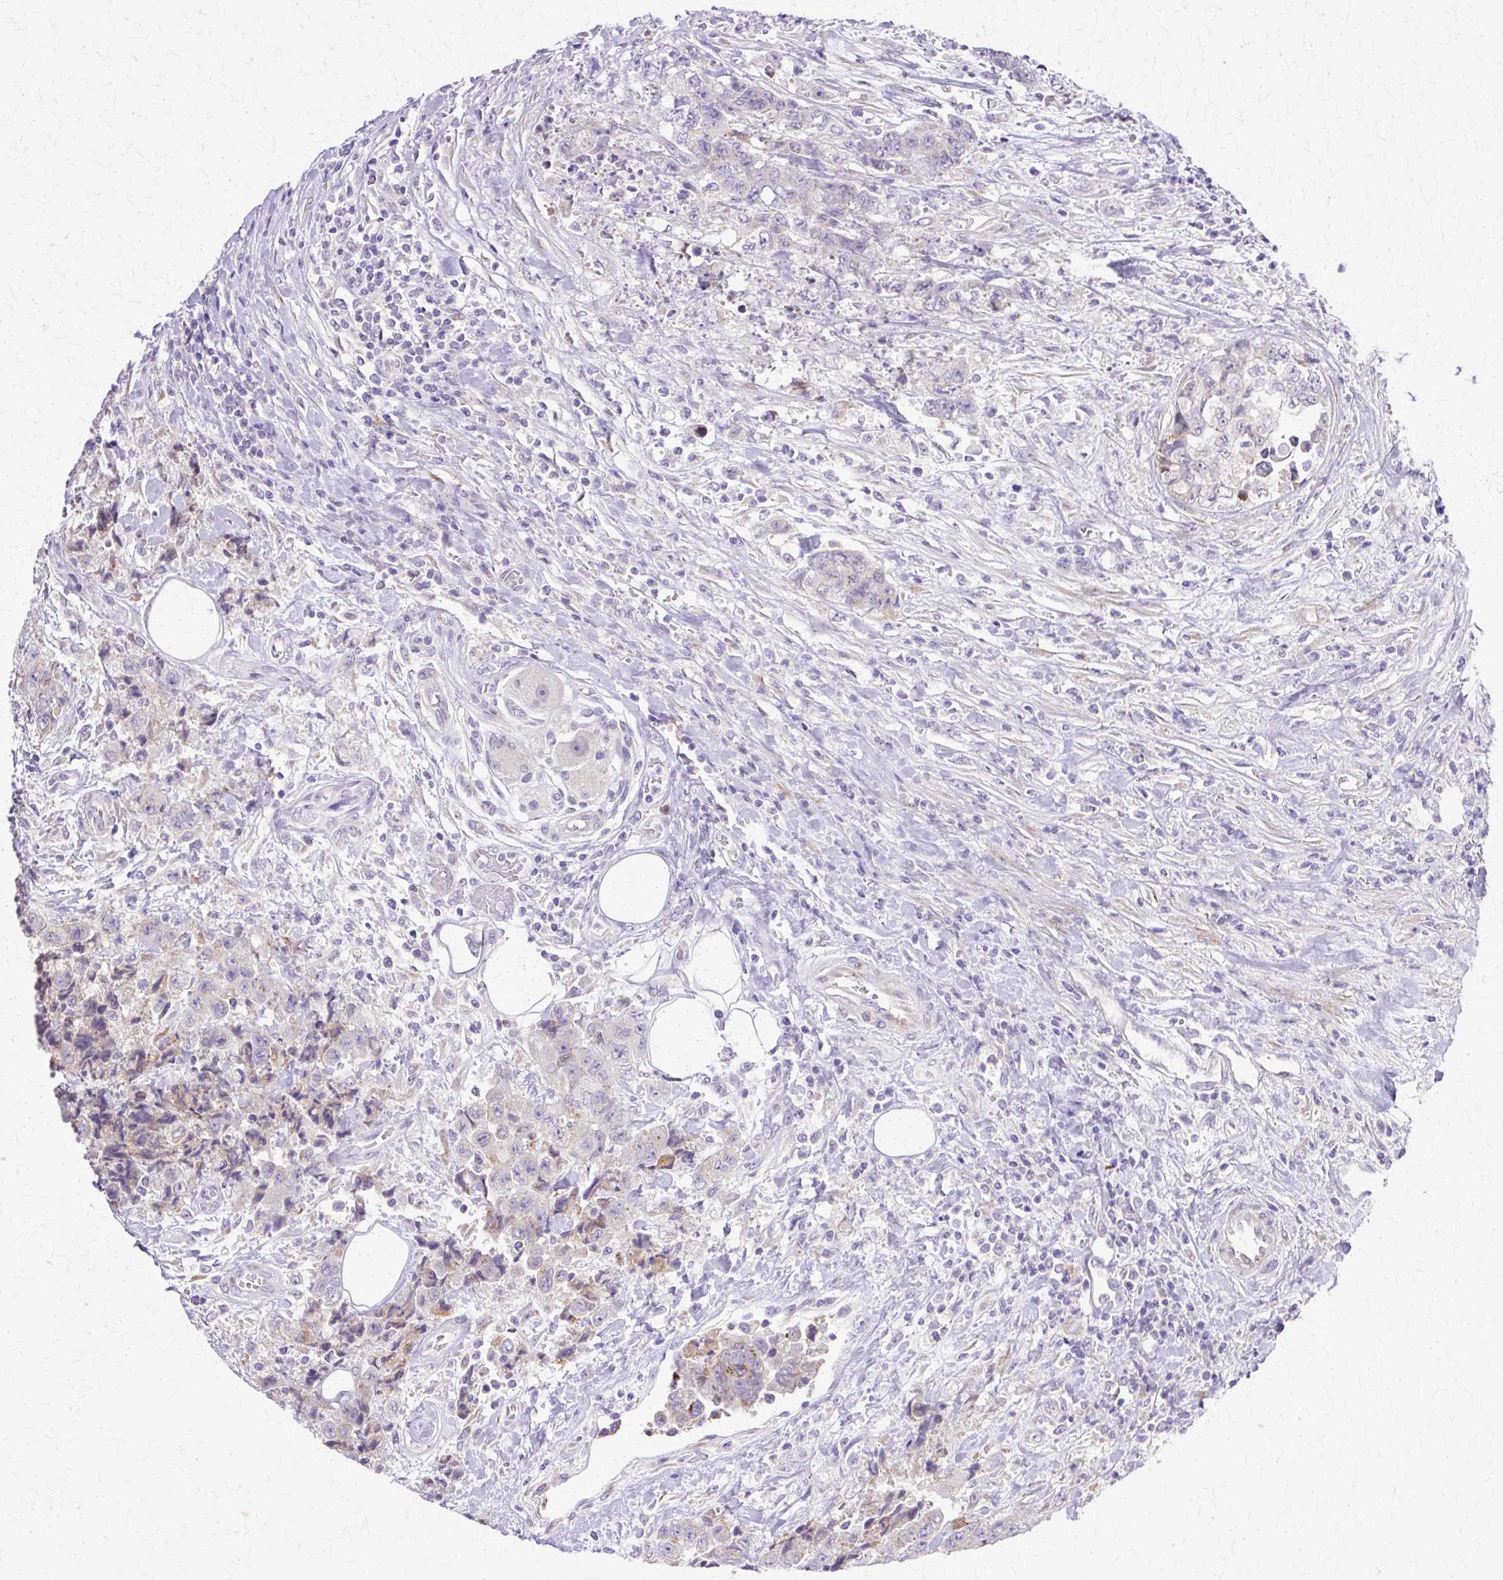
{"staining": {"intensity": "weak", "quantity": "<25%", "location": "cytoplasmic/membranous"}, "tissue": "urothelial cancer", "cell_type": "Tumor cells", "image_type": "cancer", "snomed": [{"axis": "morphology", "description": "Urothelial carcinoma, High grade"}, {"axis": "topography", "description": "Urinary bladder"}], "caption": "Histopathology image shows no significant protein staining in tumor cells of urothelial cancer. (DAB immunohistochemistry visualized using brightfield microscopy, high magnification).", "gene": "TBC1D3G", "patient": {"sex": "female", "age": 78}}